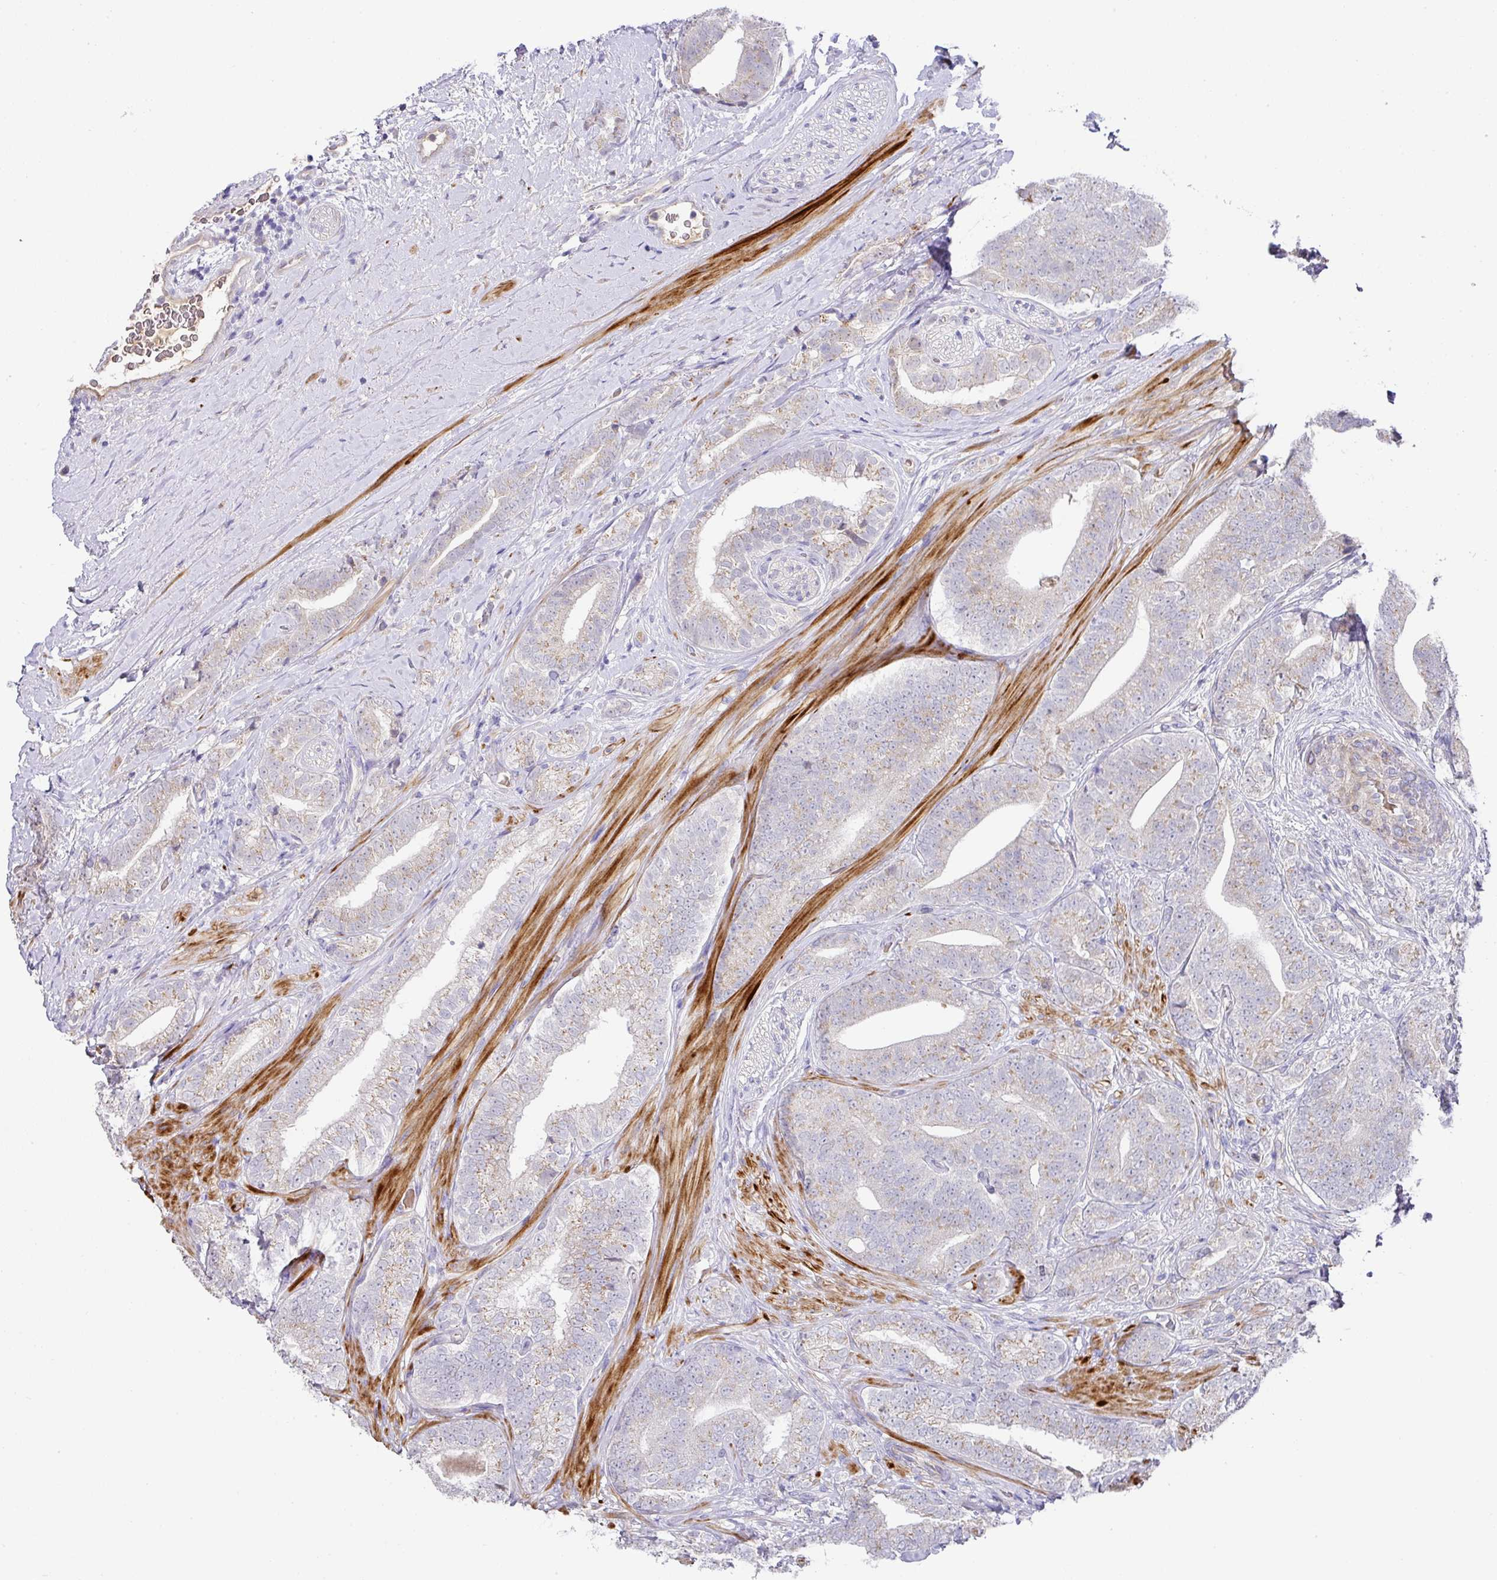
{"staining": {"intensity": "weak", "quantity": "<25%", "location": "cytoplasmic/membranous"}, "tissue": "prostate cancer", "cell_type": "Tumor cells", "image_type": "cancer", "snomed": [{"axis": "morphology", "description": "Adenocarcinoma, High grade"}, {"axis": "topography", "description": "Prostate"}], "caption": "An IHC histopathology image of prostate cancer (adenocarcinoma (high-grade)) is shown. There is no staining in tumor cells of prostate cancer (adenocarcinoma (high-grade)).", "gene": "TARM1", "patient": {"sex": "male", "age": 72}}